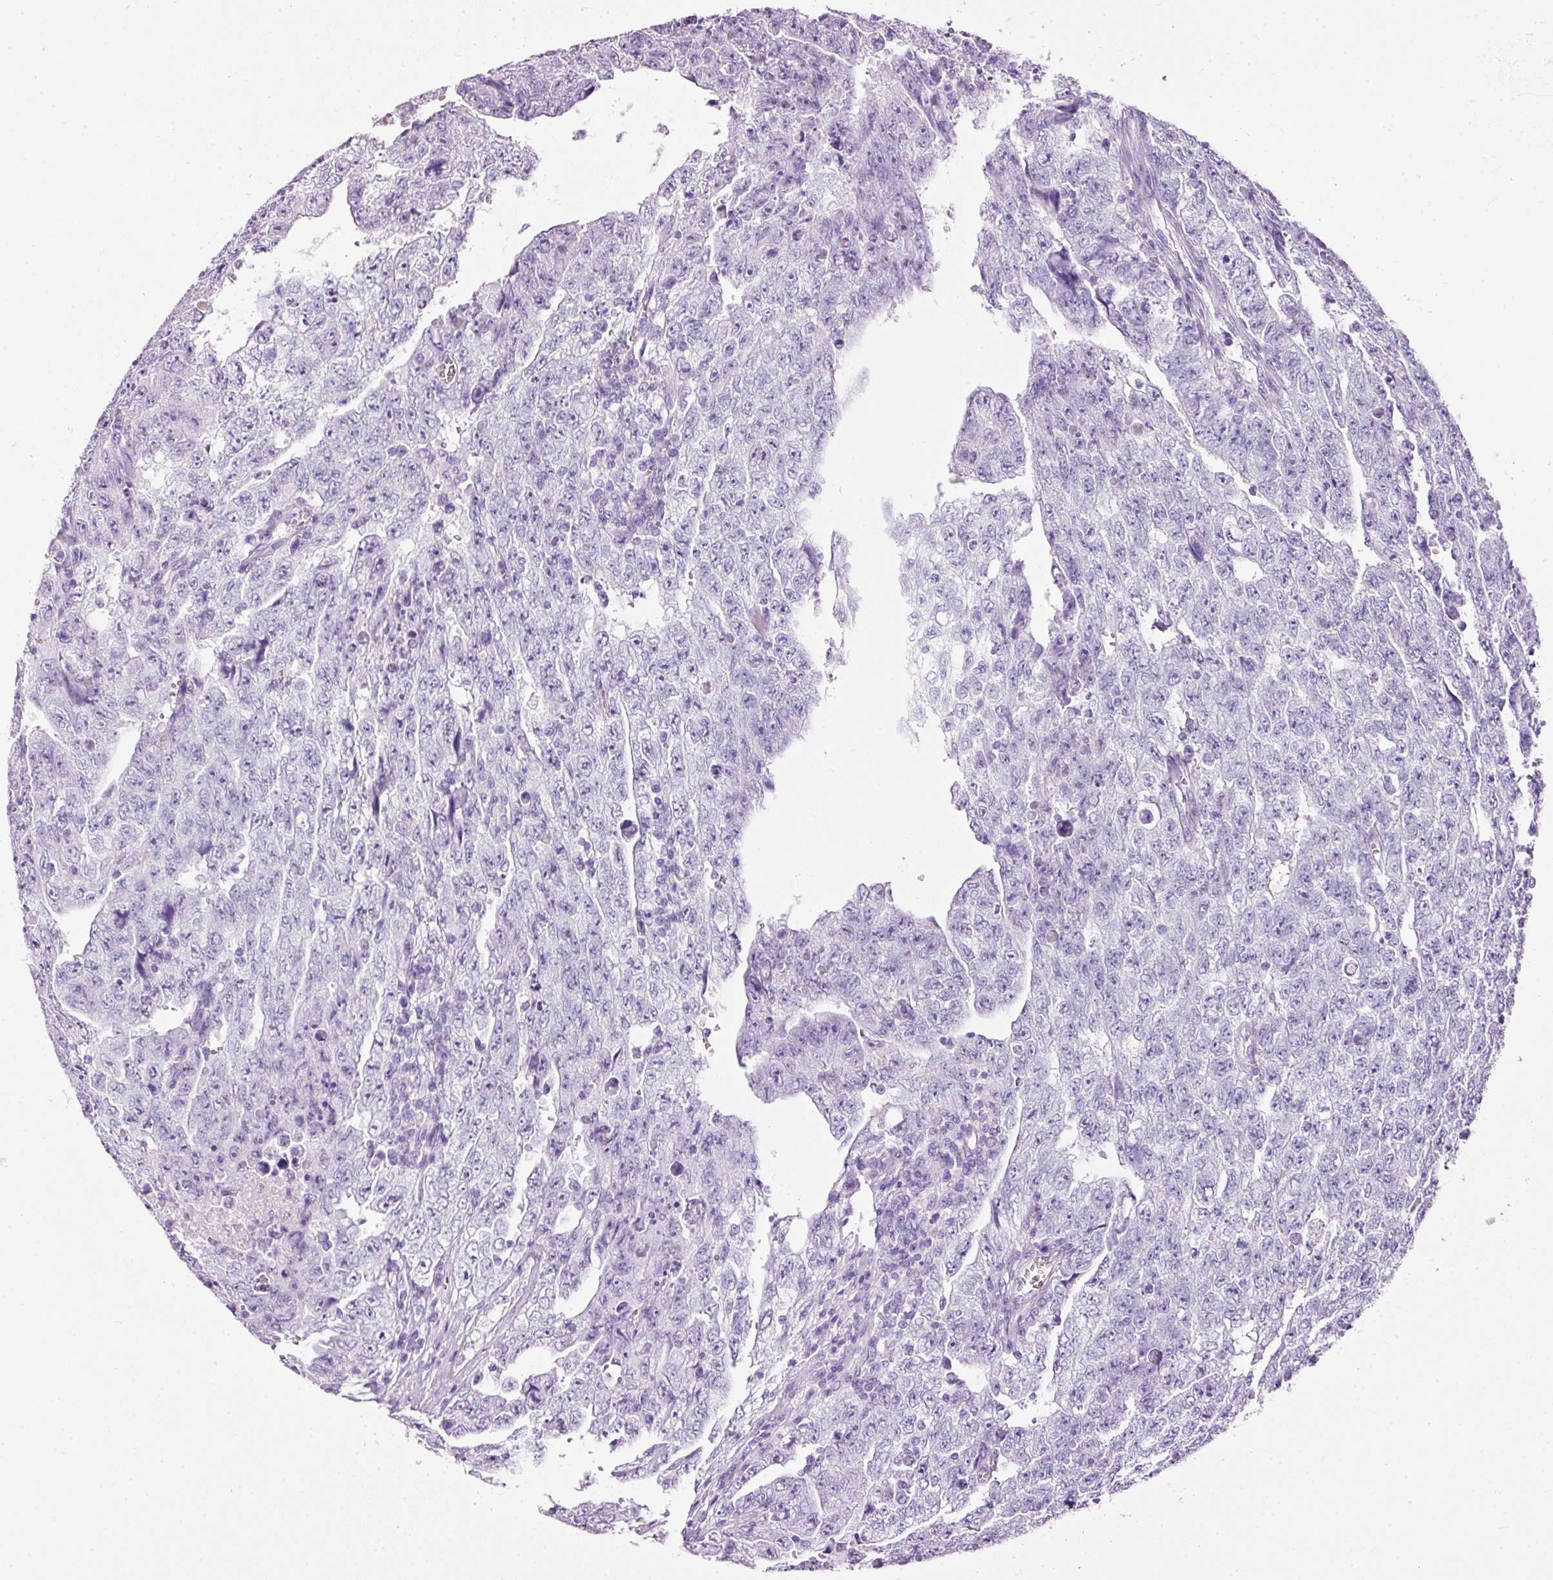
{"staining": {"intensity": "negative", "quantity": "none", "location": "none"}, "tissue": "testis cancer", "cell_type": "Tumor cells", "image_type": "cancer", "snomed": [{"axis": "morphology", "description": "Carcinoma, Embryonal, NOS"}, {"axis": "topography", "description": "Testis"}], "caption": "Embryonal carcinoma (testis) was stained to show a protein in brown. There is no significant expression in tumor cells.", "gene": "BSND", "patient": {"sex": "male", "age": 28}}